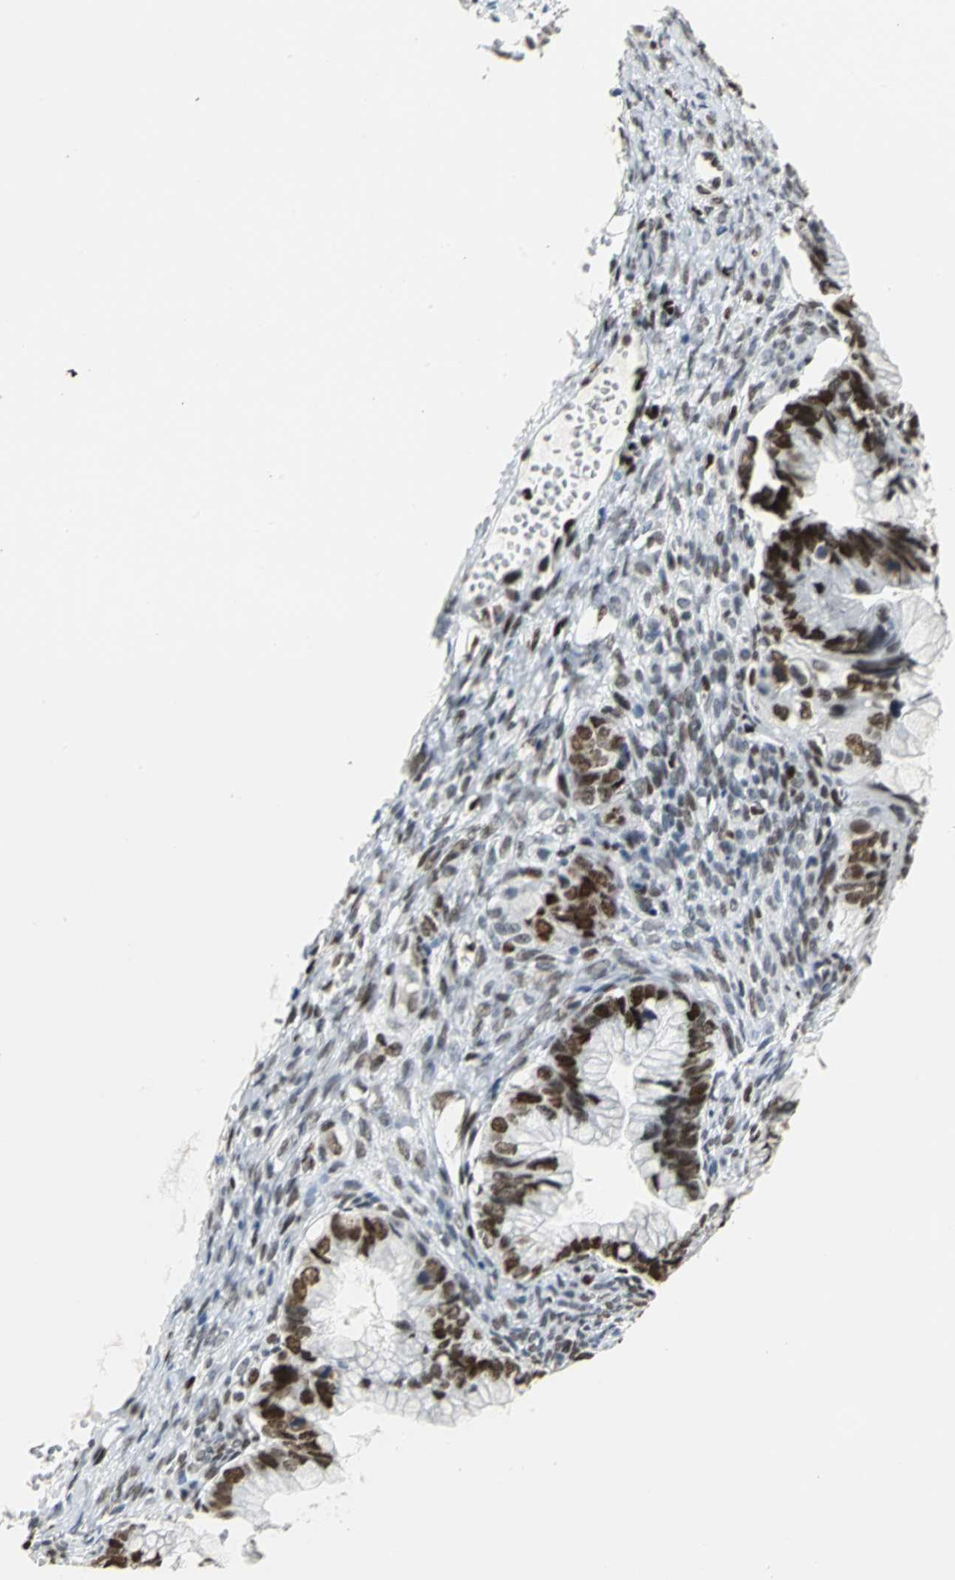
{"staining": {"intensity": "strong", "quantity": "25%-75%", "location": "nuclear"}, "tissue": "ovarian cancer", "cell_type": "Tumor cells", "image_type": "cancer", "snomed": [{"axis": "morphology", "description": "Cystadenocarcinoma, mucinous, NOS"}, {"axis": "topography", "description": "Ovary"}], "caption": "Ovarian mucinous cystadenocarcinoma stained for a protein shows strong nuclear positivity in tumor cells. The staining was performed using DAB, with brown indicating positive protein expression. Nuclei are stained blue with hematoxylin.", "gene": "HNRNPD", "patient": {"sex": "female", "age": 36}}